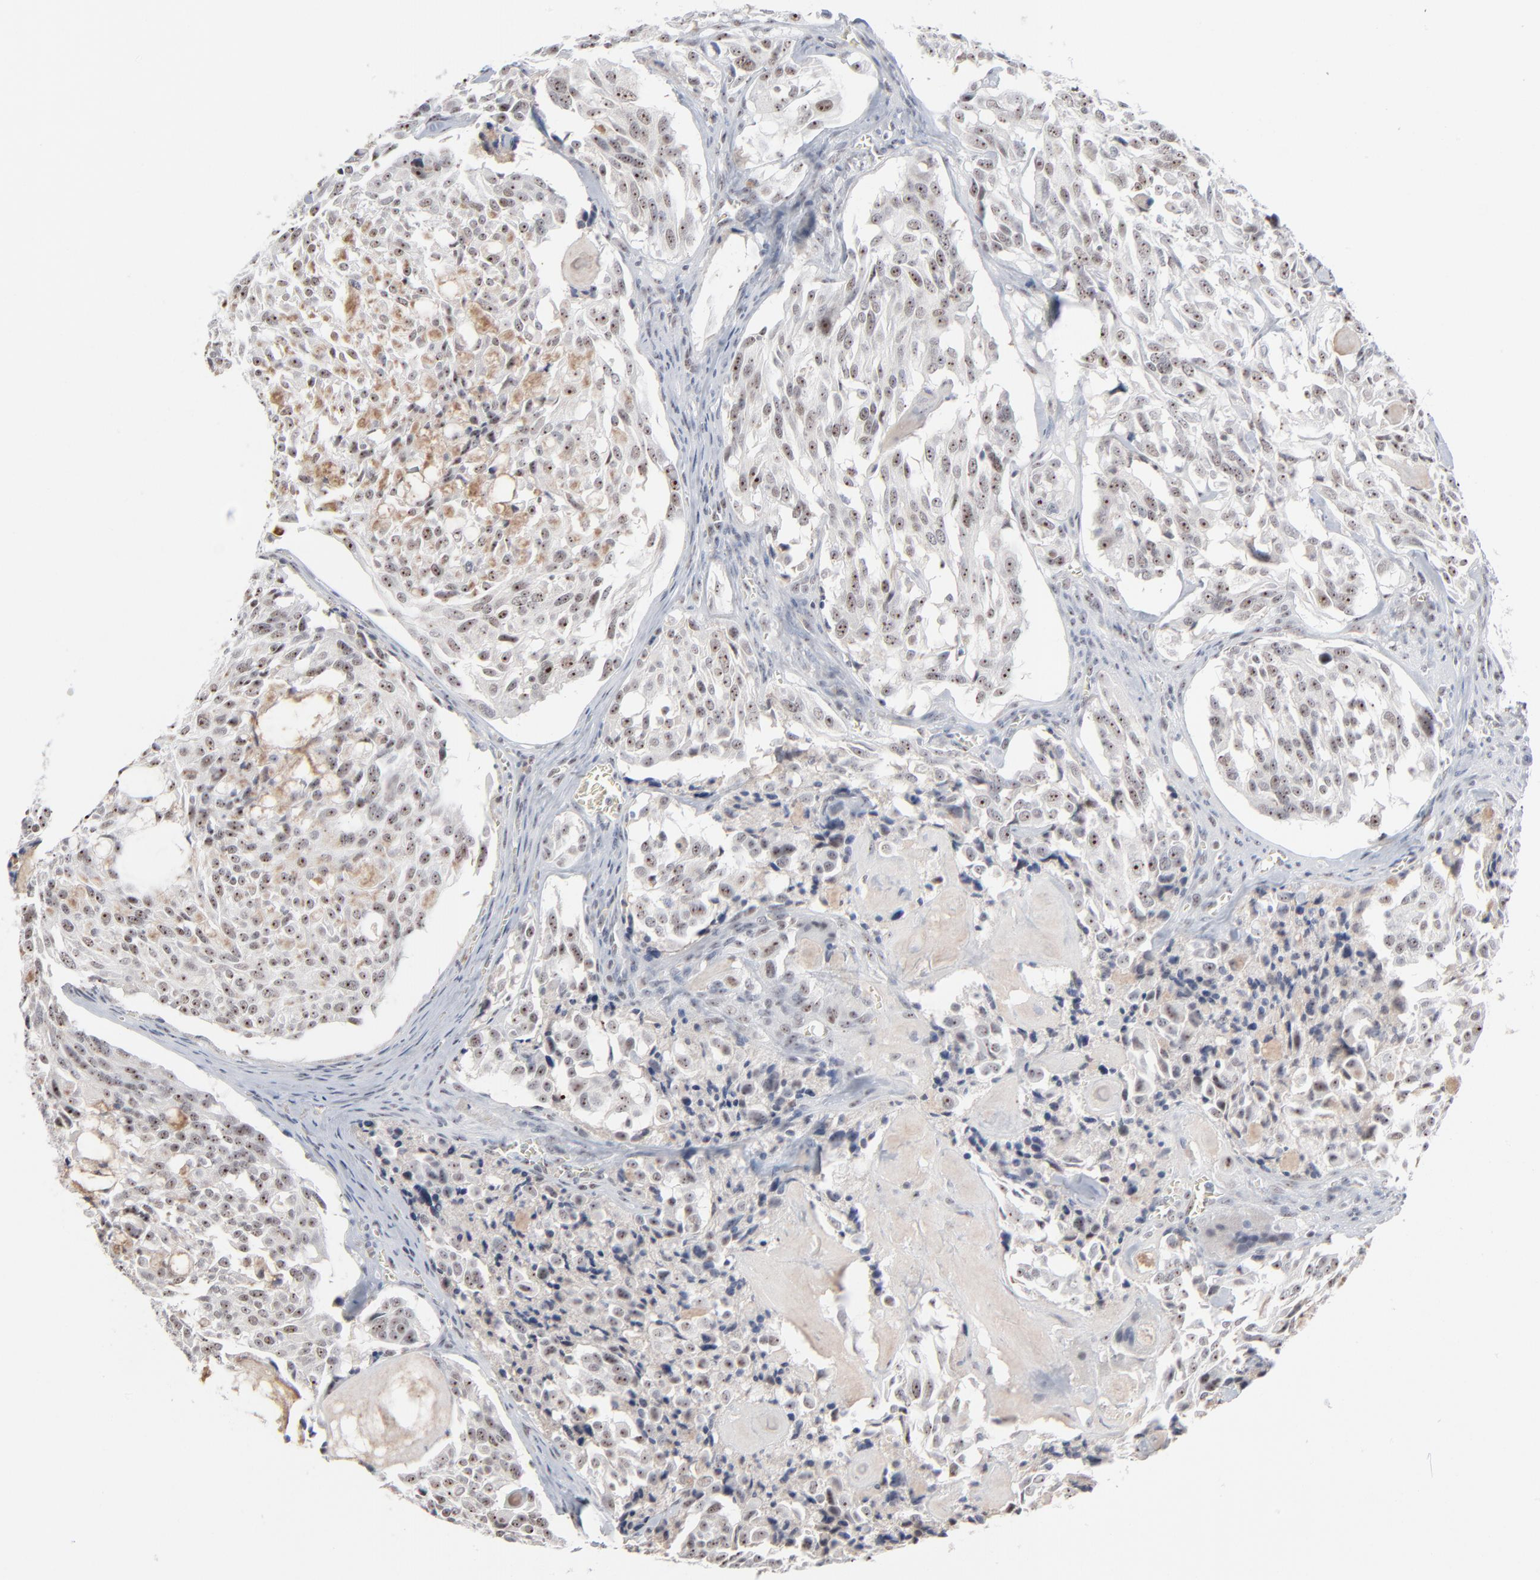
{"staining": {"intensity": "weak", "quantity": ">75%", "location": "nuclear"}, "tissue": "thyroid cancer", "cell_type": "Tumor cells", "image_type": "cancer", "snomed": [{"axis": "morphology", "description": "Carcinoma, NOS"}, {"axis": "morphology", "description": "Carcinoid, malignant, NOS"}, {"axis": "topography", "description": "Thyroid gland"}], "caption": "IHC of human thyroid cancer demonstrates low levels of weak nuclear positivity in about >75% of tumor cells. (IHC, brightfield microscopy, high magnification).", "gene": "MPHOSPH6", "patient": {"sex": "male", "age": 33}}